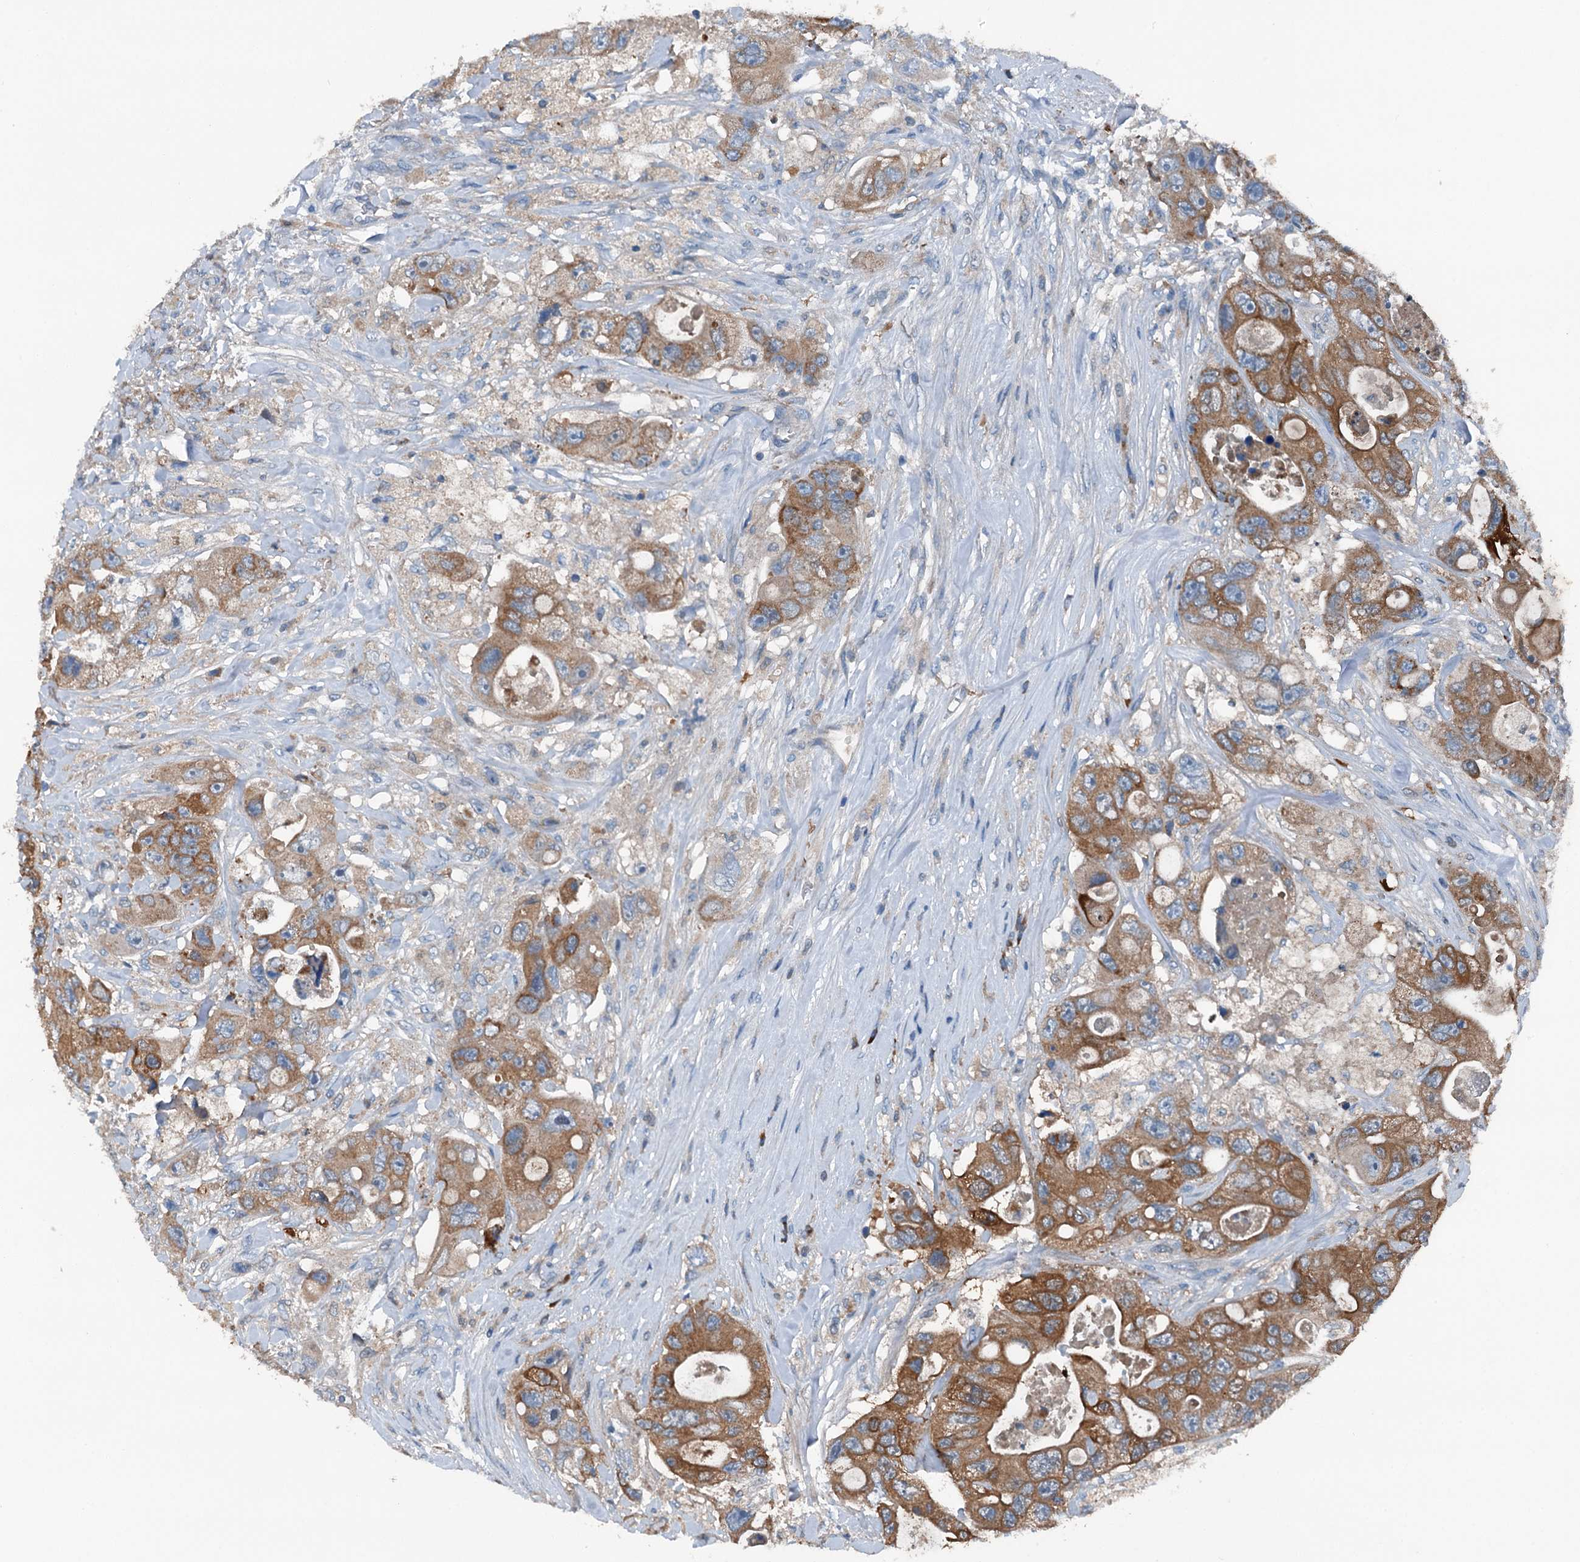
{"staining": {"intensity": "moderate", "quantity": ">75%", "location": "cytoplasmic/membranous"}, "tissue": "colorectal cancer", "cell_type": "Tumor cells", "image_type": "cancer", "snomed": [{"axis": "morphology", "description": "Adenocarcinoma, NOS"}, {"axis": "topography", "description": "Colon"}], "caption": "Moderate cytoplasmic/membranous staining is seen in approximately >75% of tumor cells in colorectal cancer (adenocarcinoma). The staining was performed using DAB (3,3'-diaminobenzidine), with brown indicating positive protein expression. Nuclei are stained blue with hematoxylin.", "gene": "PDSS1", "patient": {"sex": "female", "age": 46}}